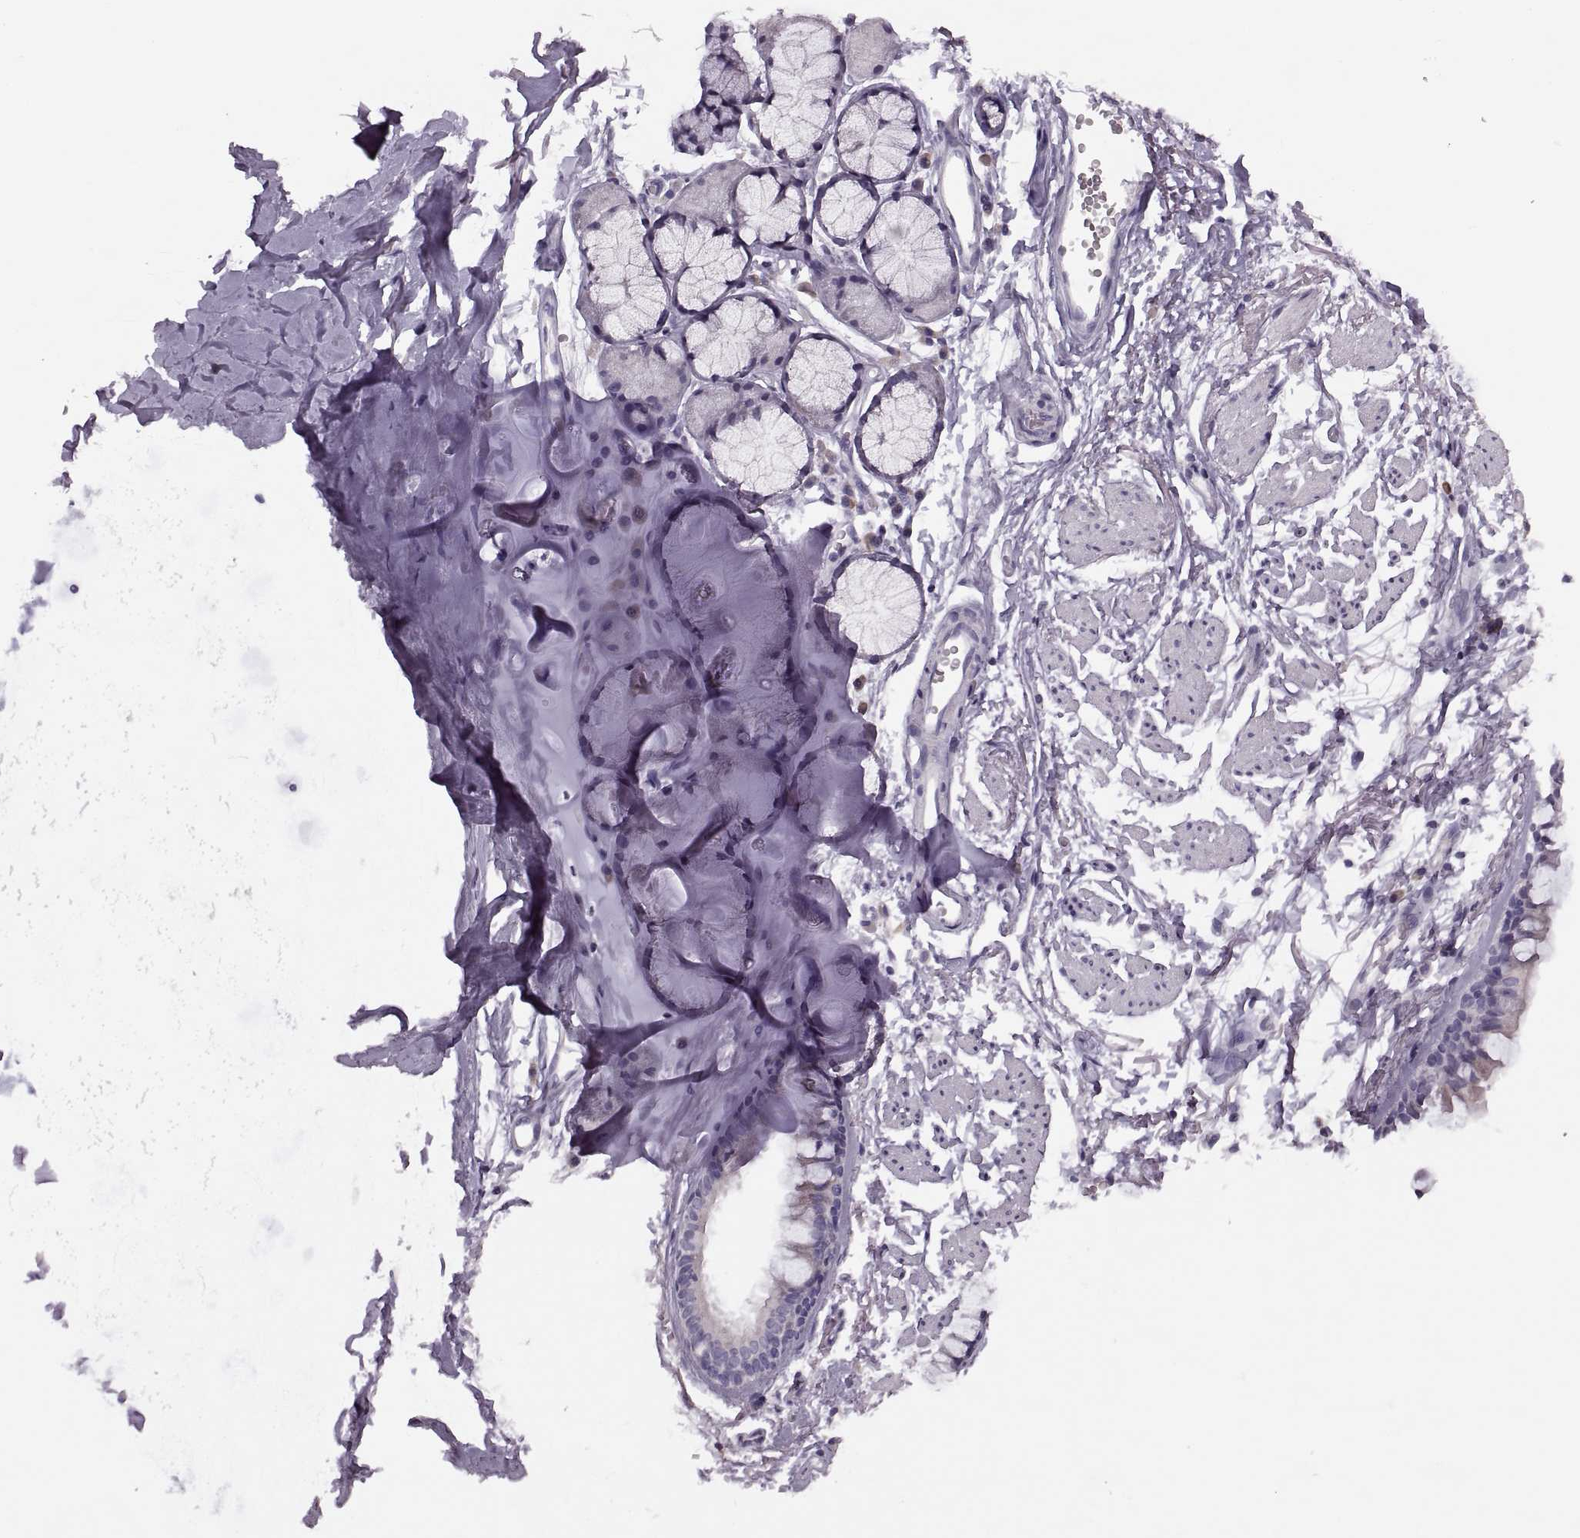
{"staining": {"intensity": "negative", "quantity": "none", "location": "none"}, "tissue": "adipose tissue", "cell_type": "Adipocytes", "image_type": "normal", "snomed": [{"axis": "morphology", "description": "Normal tissue, NOS"}, {"axis": "topography", "description": "Cartilage tissue"}, {"axis": "topography", "description": "Bronchus"}], "caption": "This is an immunohistochemistry photomicrograph of benign adipose tissue. There is no positivity in adipocytes.", "gene": "PRSS54", "patient": {"sex": "female", "age": 79}}